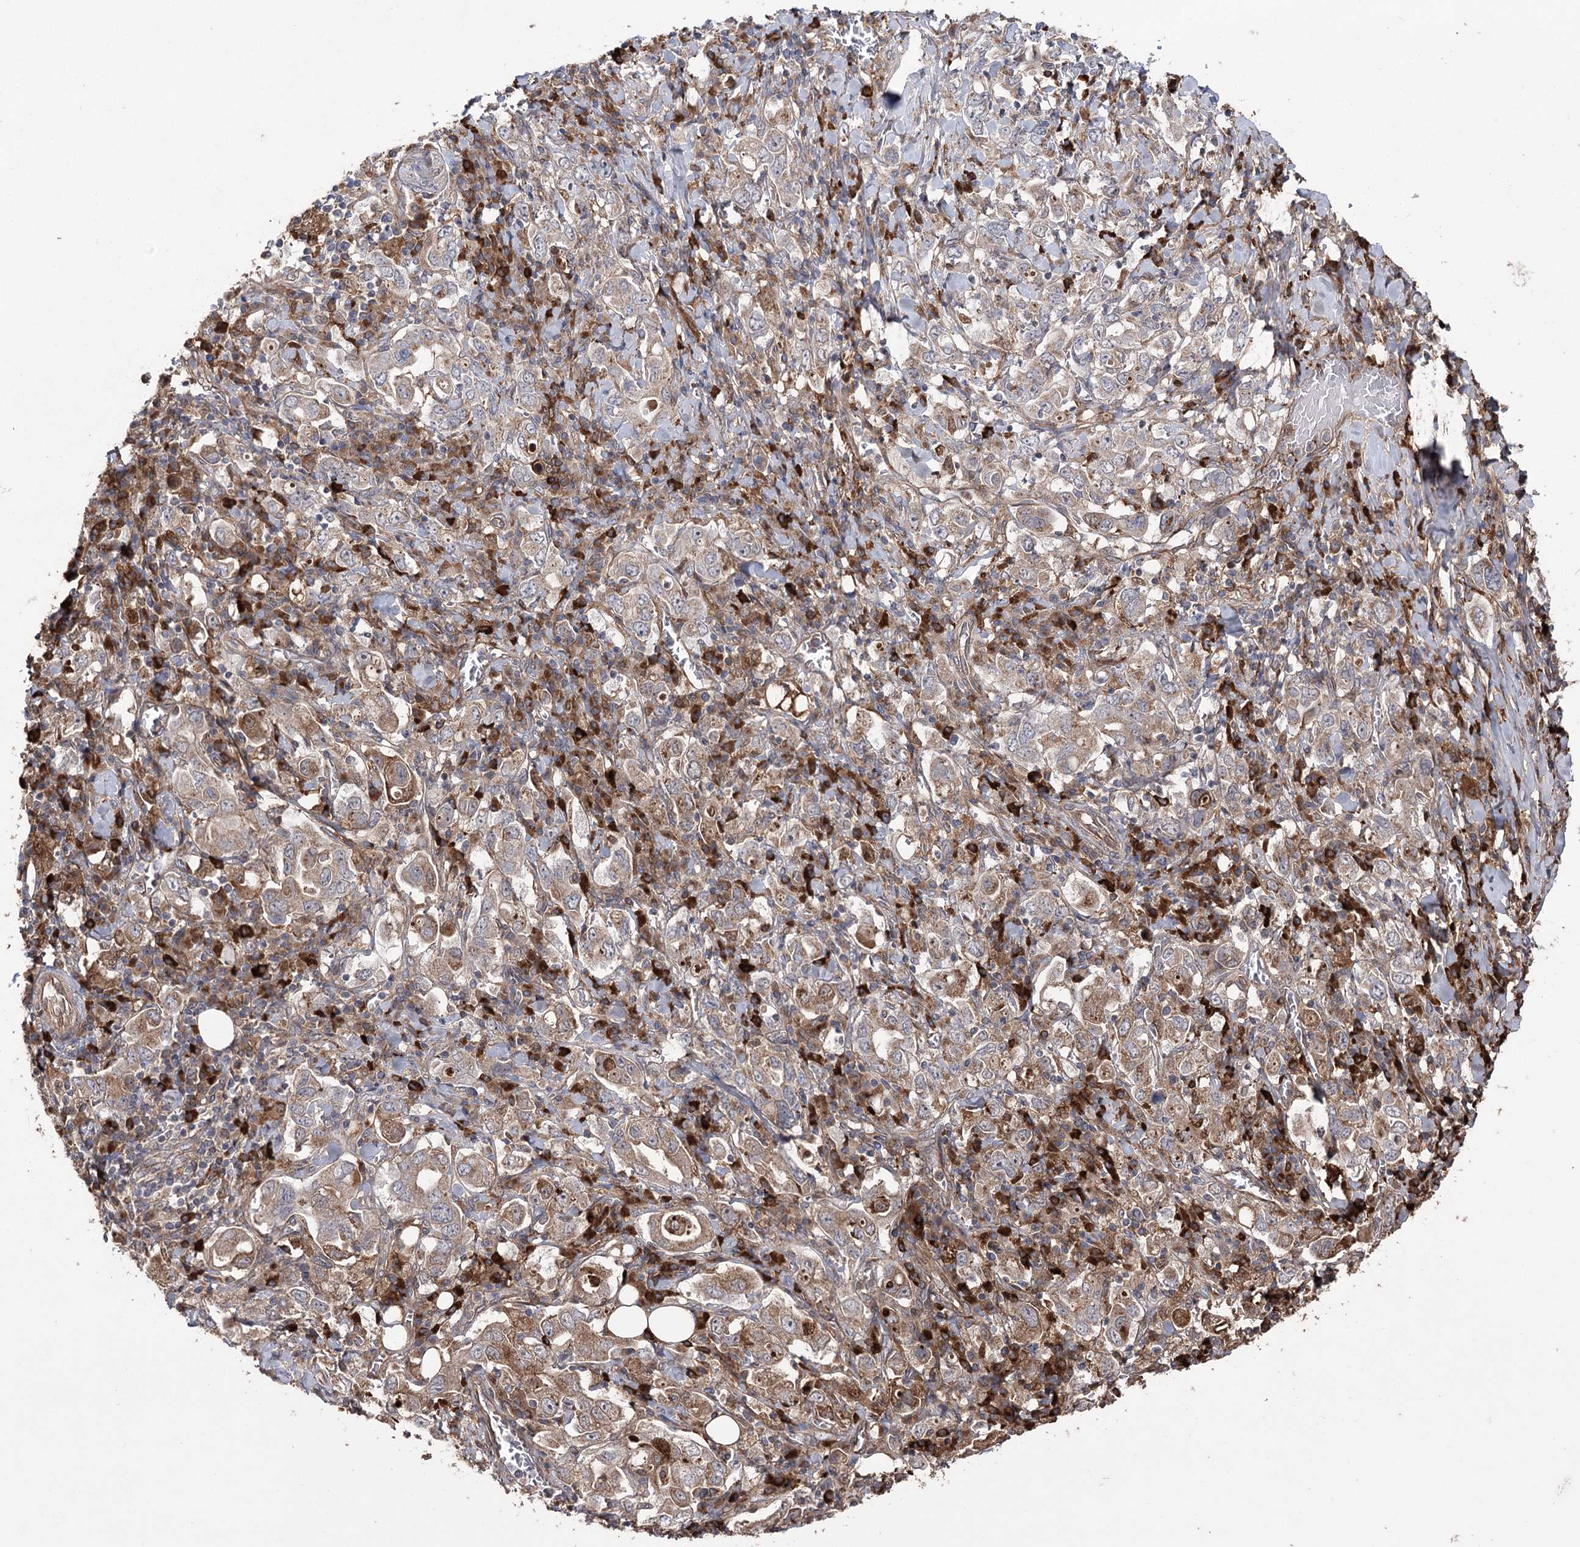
{"staining": {"intensity": "moderate", "quantity": "25%-75%", "location": "cytoplasmic/membranous"}, "tissue": "stomach cancer", "cell_type": "Tumor cells", "image_type": "cancer", "snomed": [{"axis": "morphology", "description": "Adenocarcinoma, NOS"}, {"axis": "topography", "description": "Stomach, upper"}], "caption": "The micrograph demonstrates a brown stain indicating the presence of a protein in the cytoplasmic/membranous of tumor cells in stomach cancer.", "gene": "OTUD1", "patient": {"sex": "male", "age": 62}}